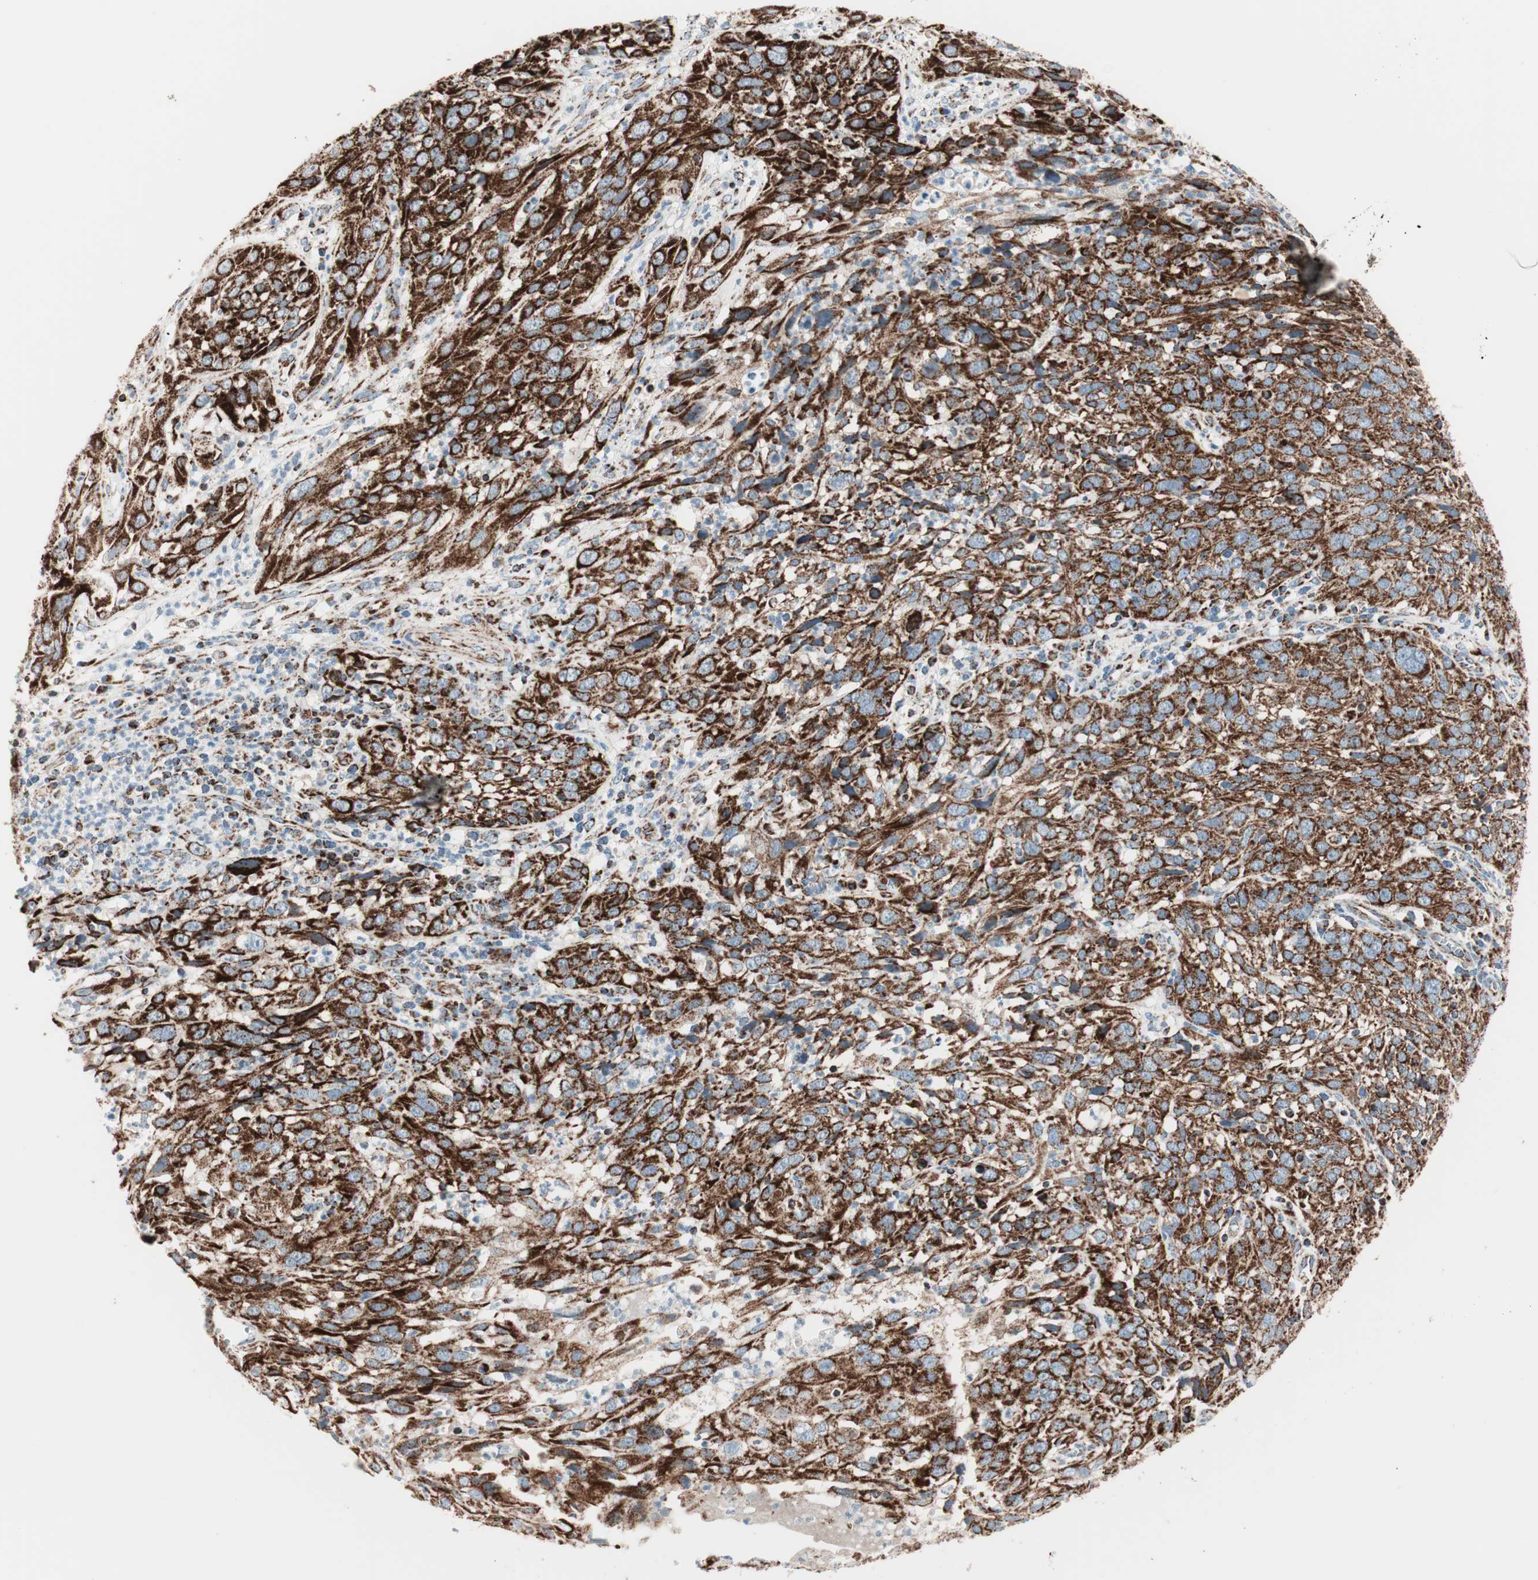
{"staining": {"intensity": "strong", "quantity": ">75%", "location": "cytoplasmic/membranous"}, "tissue": "cervical cancer", "cell_type": "Tumor cells", "image_type": "cancer", "snomed": [{"axis": "morphology", "description": "Squamous cell carcinoma, NOS"}, {"axis": "topography", "description": "Cervix"}], "caption": "Immunohistochemical staining of human cervical cancer (squamous cell carcinoma) exhibits high levels of strong cytoplasmic/membranous protein expression in about >75% of tumor cells.", "gene": "TOMM20", "patient": {"sex": "female", "age": 32}}